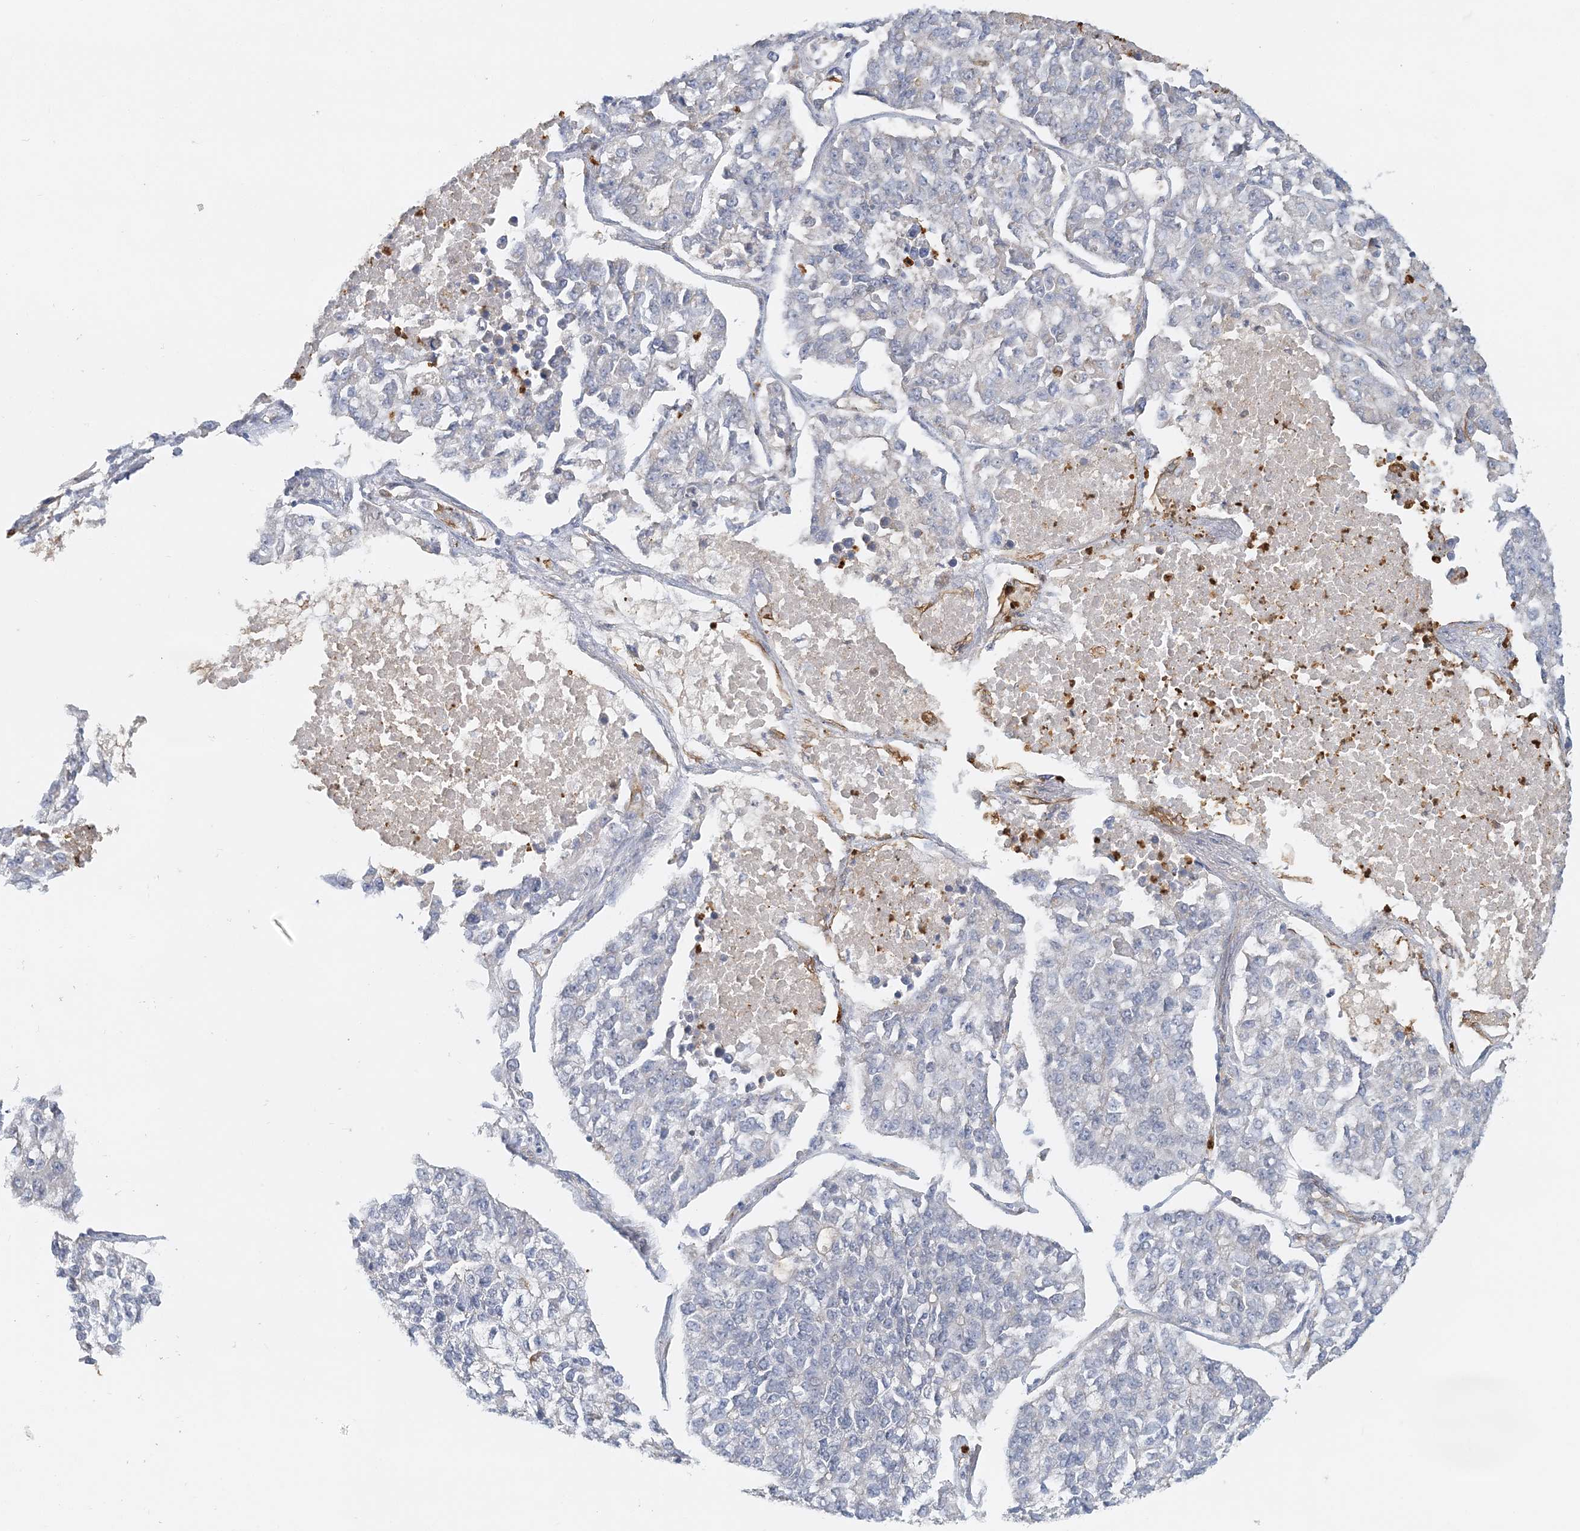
{"staining": {"intensity": "negative", "quantity": "none", "location": "none"}, "tissue": "lung cancer", "cell_type": "Tumor cells", "image_type": "cancer", "snomed": [{"axis": "morphology", "description": "Adenocarcinoma, NOS"}, {"axis": "topography", "description": "Lung"}], "caption": "Adenocarcinoma (lung) stained for a protein using immunohistochemistry (IHC) demonstrates no expression tumor cells.", "gene": "DNAH1", "patient": {"sex": "male", "age": 49}}